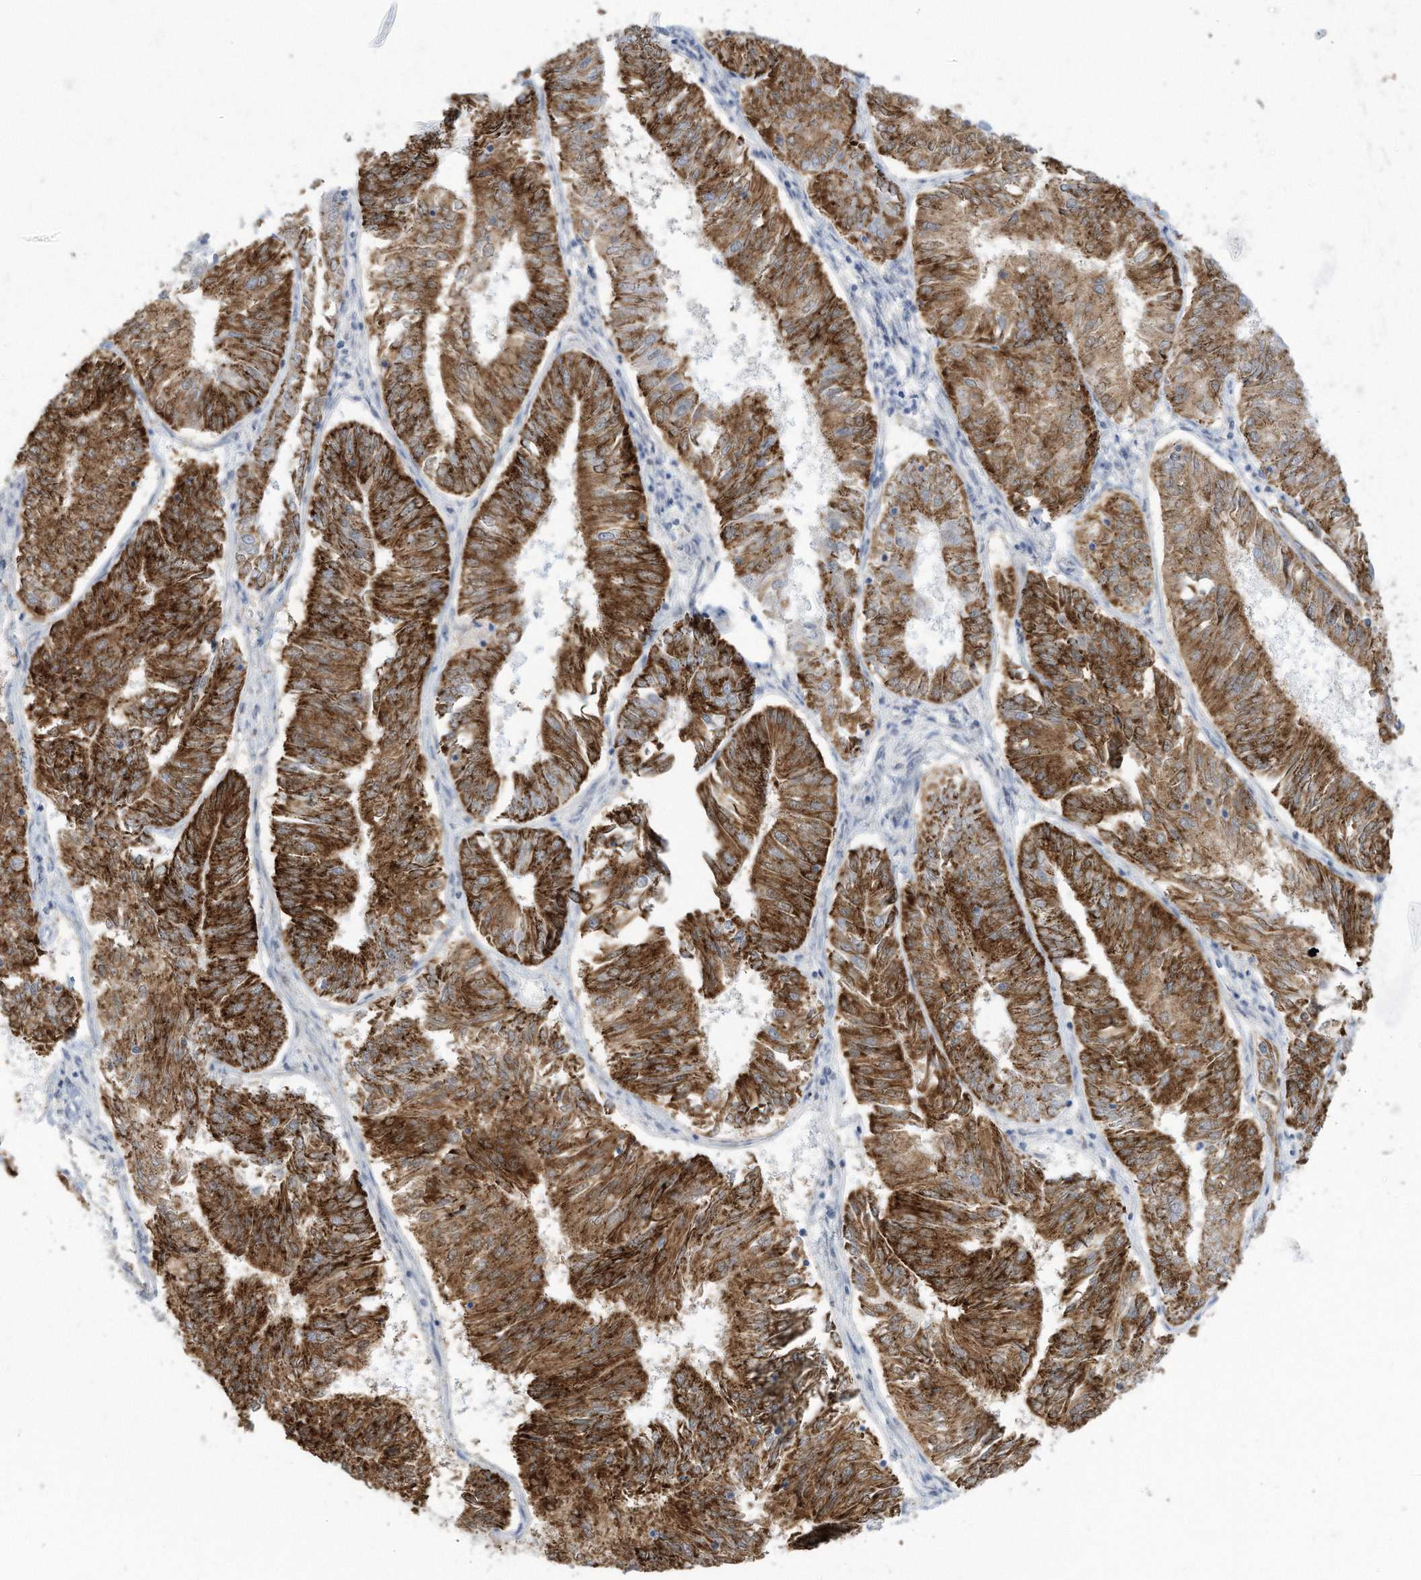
{"staining": {"intensity": "strong", "quantity": ">75%", "location": "cytoplasmic/membranous"}, "tissue": "endometrial cancer", "cell_type": "Tumor cells", "image_type": "cancer", "snomed": [{"axis": "morphology", "description": "Adenocarcinoma, NOS"}, {"axis": "topography", "description": "Endometrium"}], "caption": "Strong cytoplasmic/membranous protein positivity is identified in approximately >75% of tumor cells in endometrial cancer.", "gene": "ALDH6A1", "patient": {"sex": "female", "age": 58}}